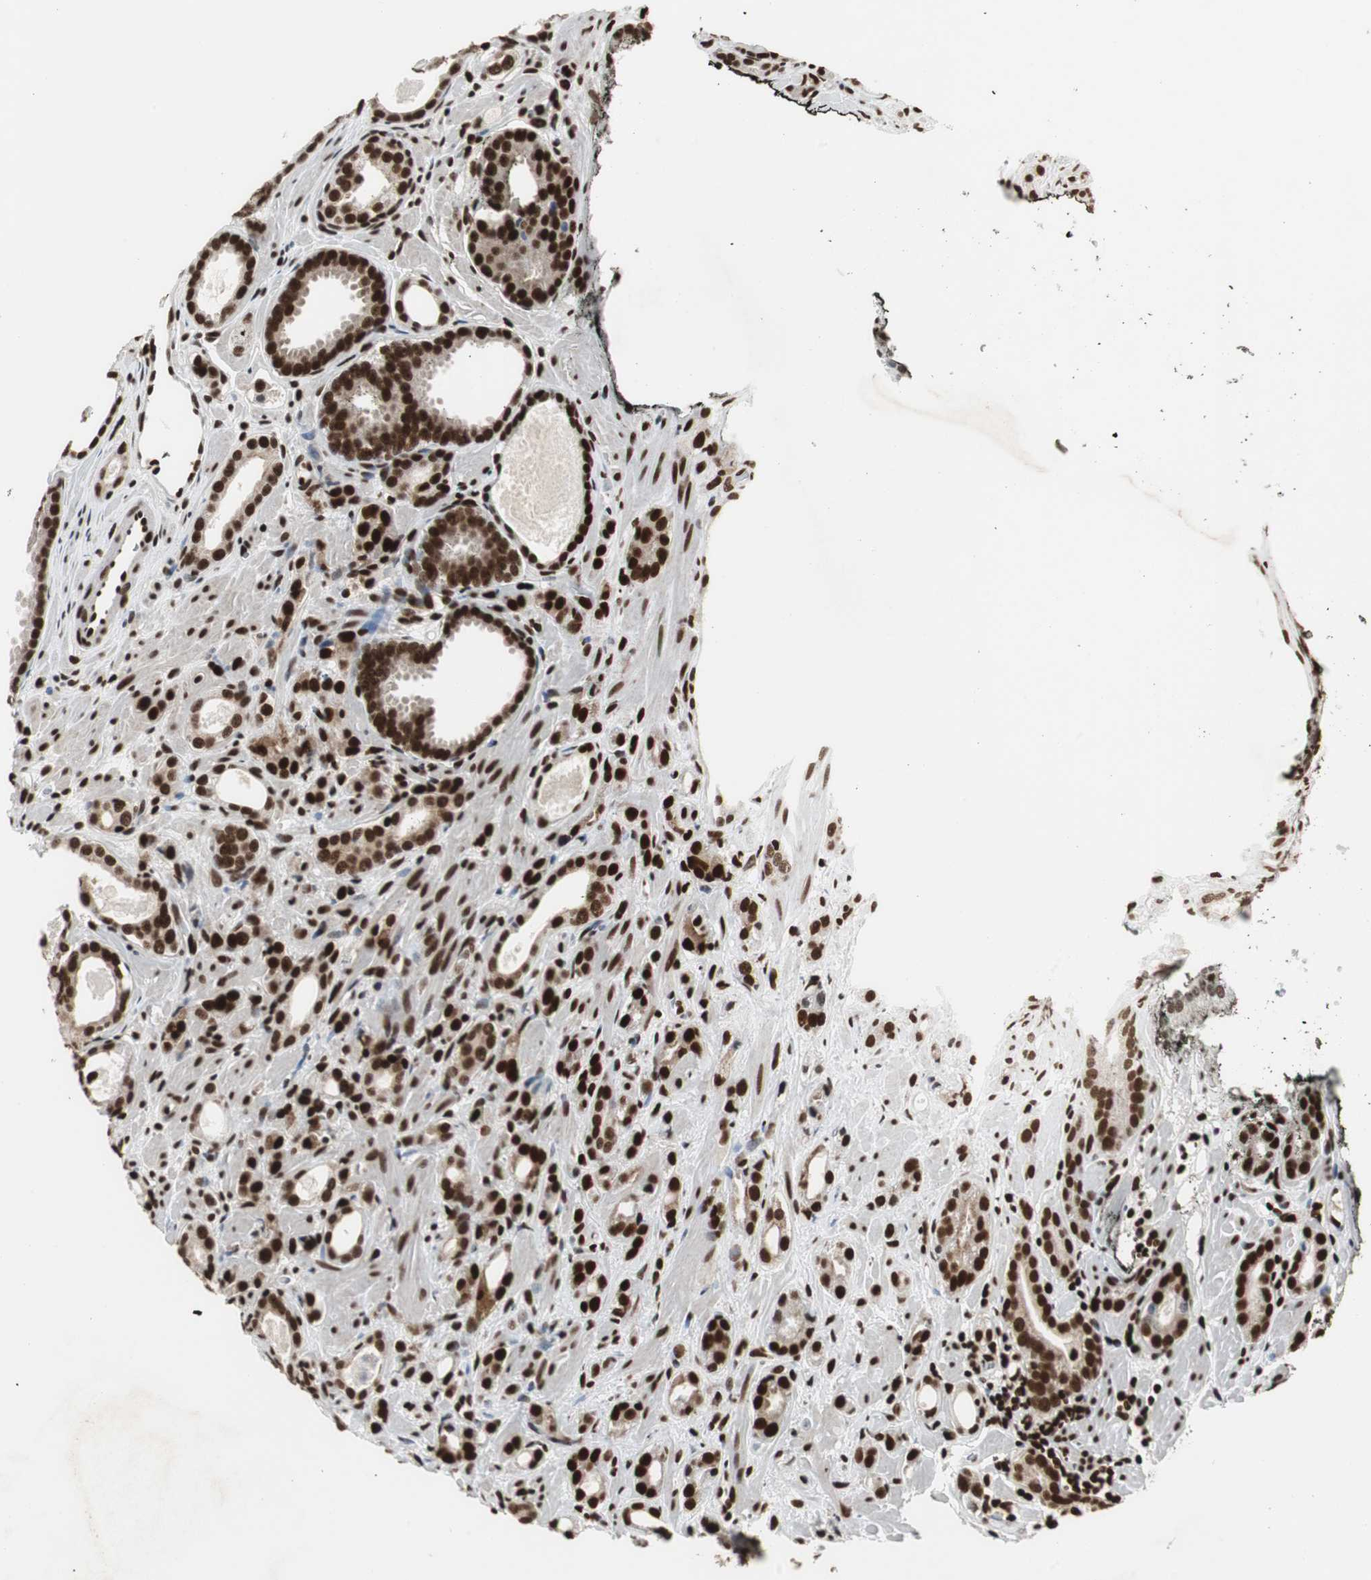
{"staining": {"intensity": "strong", "quantity": ">75%", "location": "cytoplasmic/membranous,nuclear"}, "tissue": "prostate cancer", "cell_type": "Tumor cells", "image_type": "cancer", "snomed": [{"axis": "morphology", "description": "Adenocarcinoma, Low grade"}, {"axis": "topography", "description": "Prostate"}], "caption": "IHC (DAB) staining of prostate cancer (low-grade adenocarcinoma) shows strong cytoplasmic/membranous and nuclear protein positivity in about >75% of tumor cells.", "gene": "MTA2", "patient": {"sex": "male", "age": 57}}